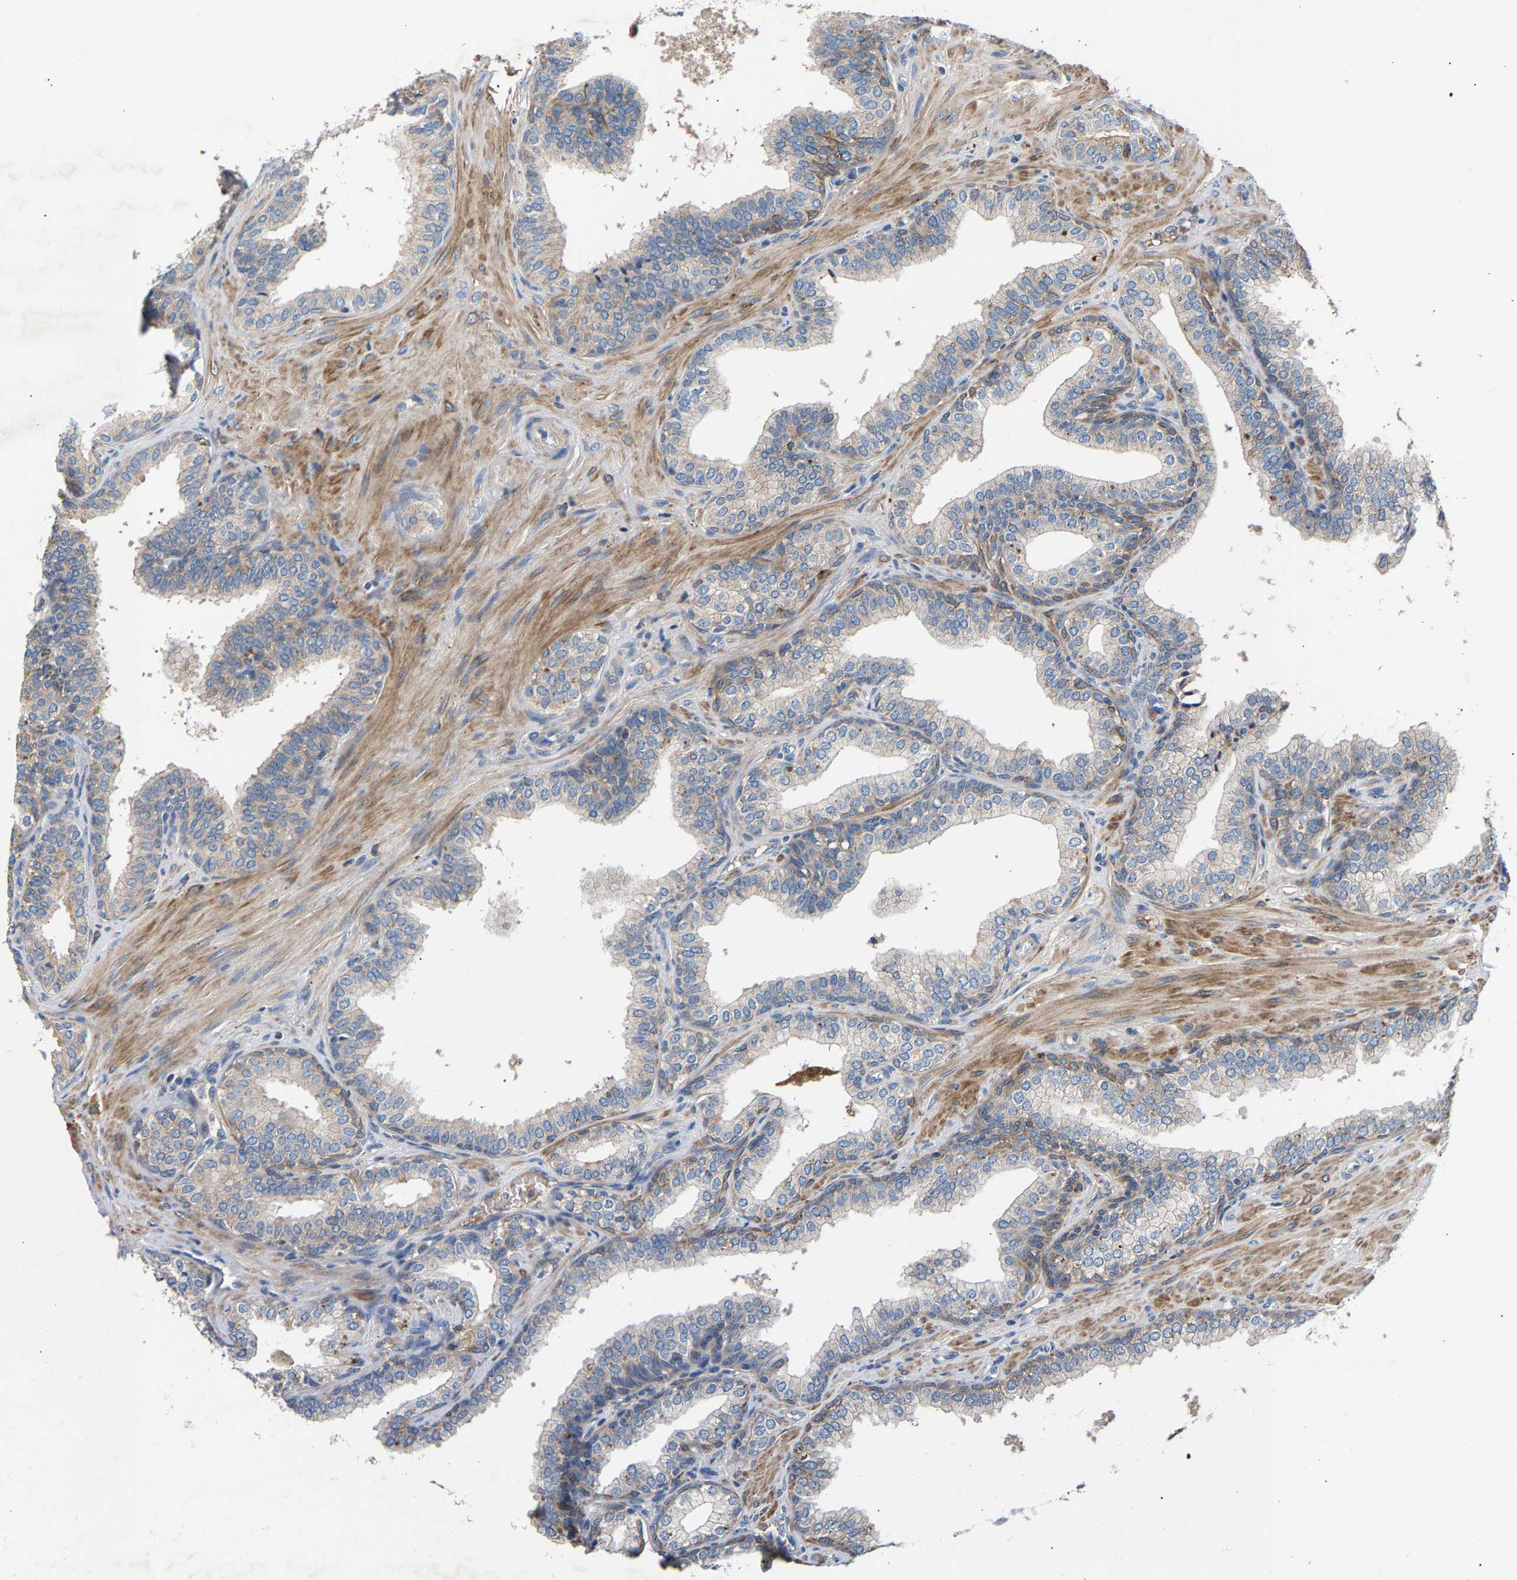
{"staining": {"intensity": "negative", "quantity": "none", "location": "none"}, "tissue": "prostate cancer", "cell_type": "Tumor cells", "image_type": "cancer", "snomed": [{"axis": "morphology", "description": "Adenocarcinoma, High grade"}, {"axis": "topography", "description": "Prostate"}], "caption": "DAB immunohistochemical staining of human adenocarcinoma (high-grade) (prostate) displays no significant staining in tumor cells.", "gene": "CCDC171", "patient": {"sex": "male", "age": 52}}